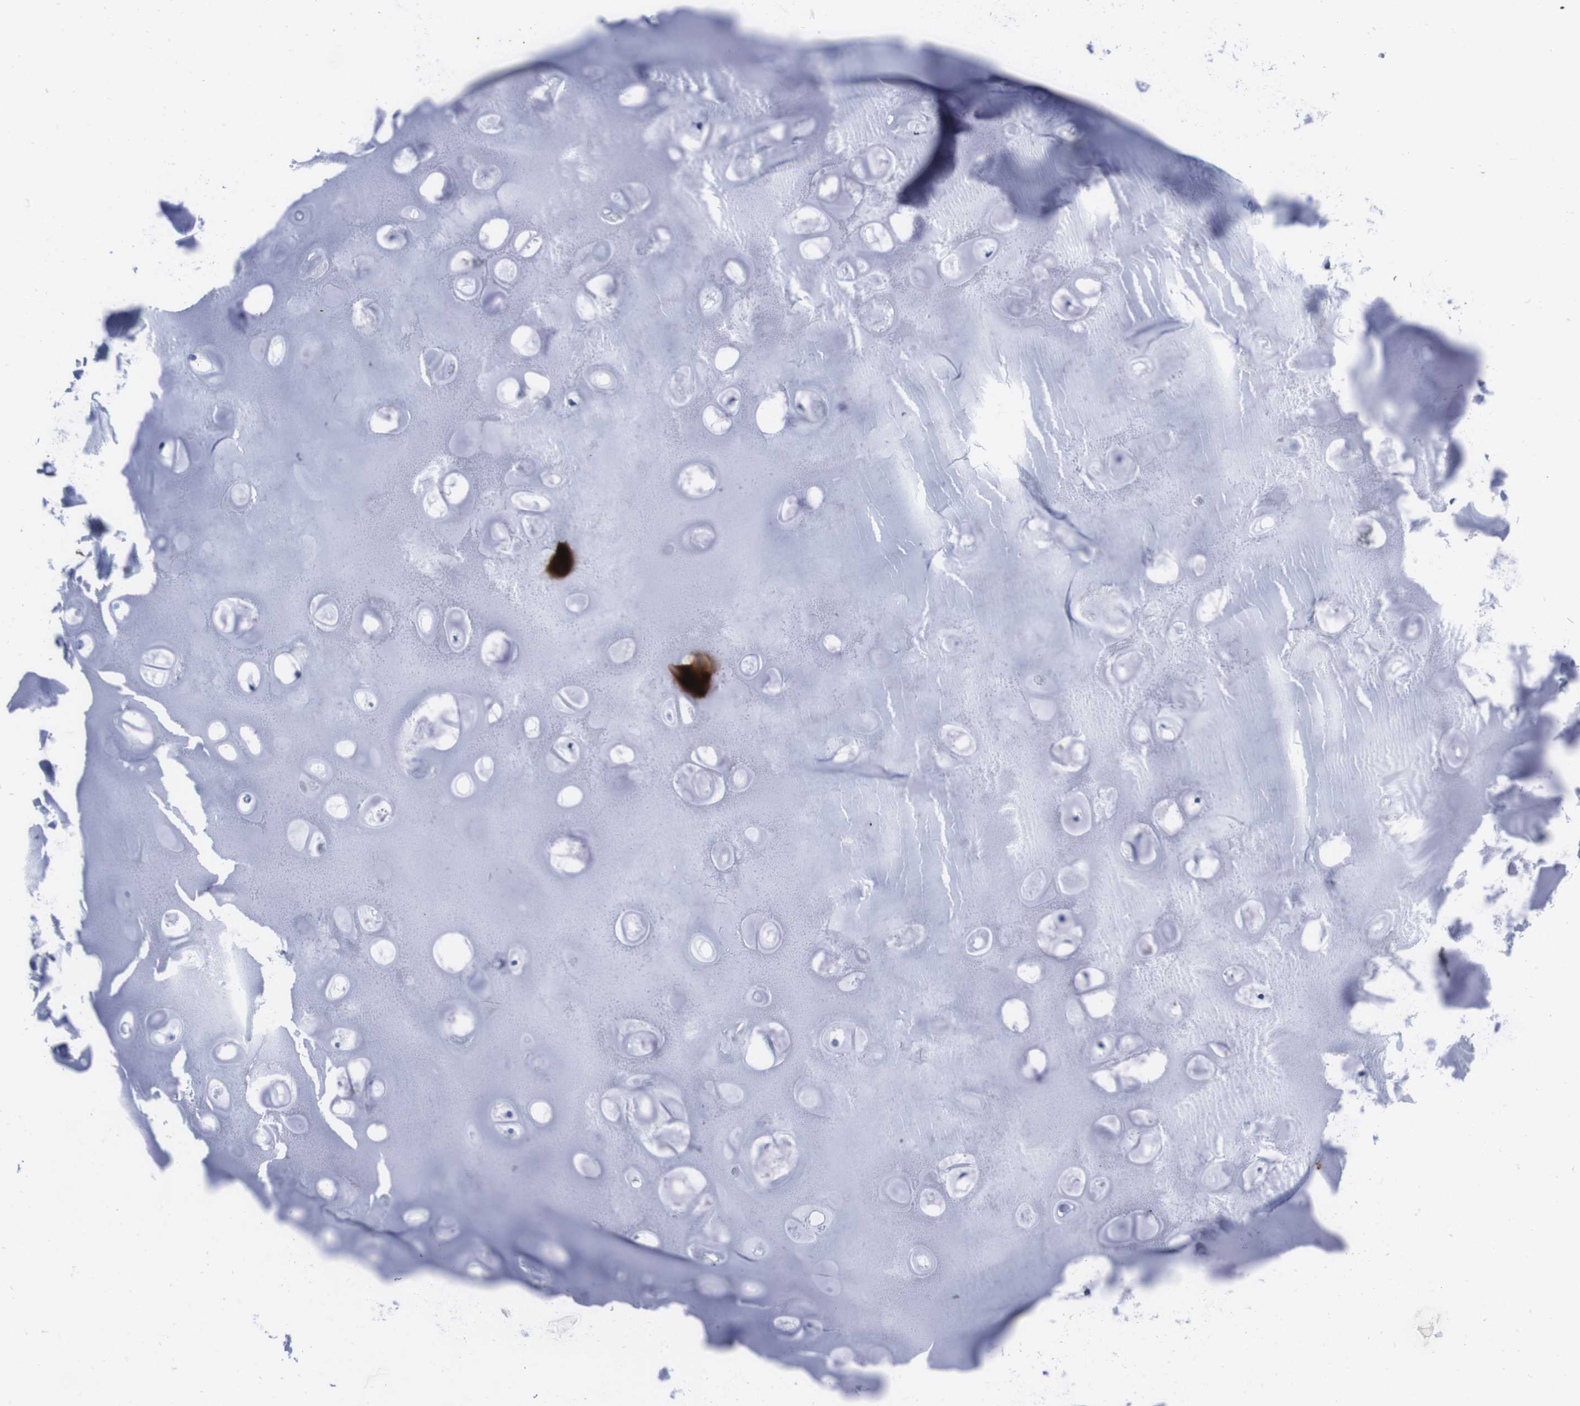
{"staining": {"intensity": "negative", "quantity": "none", "location": "none"}, "tissue": "adipose tissue", "cell_type": "Adipocytes", "image_type": "normal", "snomed": [{"axis": "morphology", "description": "Normal tissue, NOS"}, {"axis": "topography", "description": "Cartilage tissue"}, {"axis": "topography", "description": "Bronchus"}], "caption": "Adipocytes are negative for brown protein staining in benign adipose tissue.", "gene": "EIF4A1", "patient": {"sex": "female", "age": 73}}